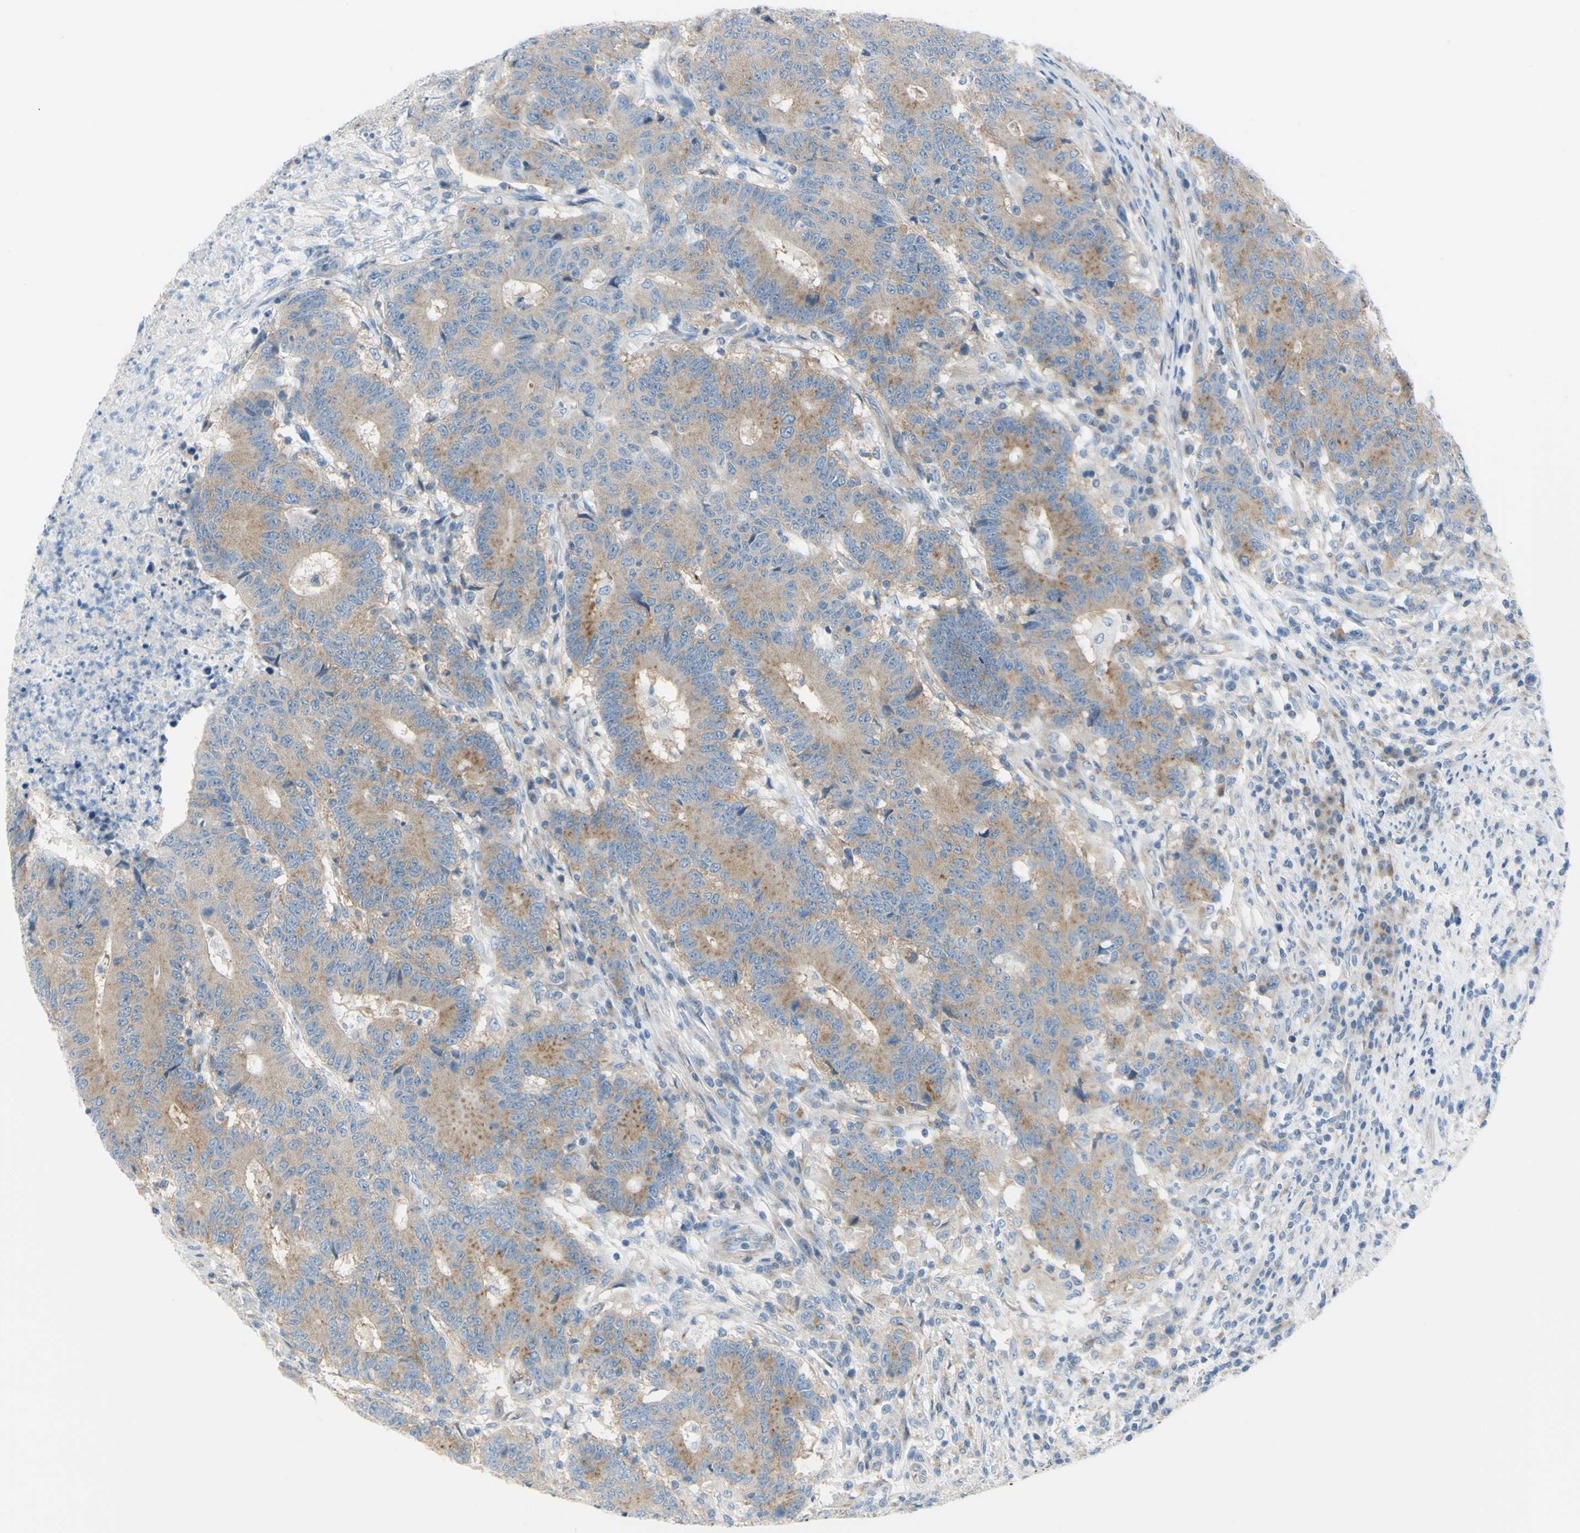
{"staining": {"intensity": "moderate", "quantity": ">75%", "location": "cytoplasmic/membranous"}, "tissue": "colorectal cancer", "cell_type": "Tumor cells", "image_type": "cancer", "snomed": [{"axis": "morphology", "description": "Normal tissue, NOS"}, {"axis": "morphology", "description": "Adenocarcinoma, NOS"}, {"axis": "topography", "description": "Colon"}], "caption": "Adenocarcinoma (colorectal) stained with a protein marker demonstrates moderate staining in tumor cells.", "gene": "FRMD4B", "patient": {"sex": "female", "age": 75}}